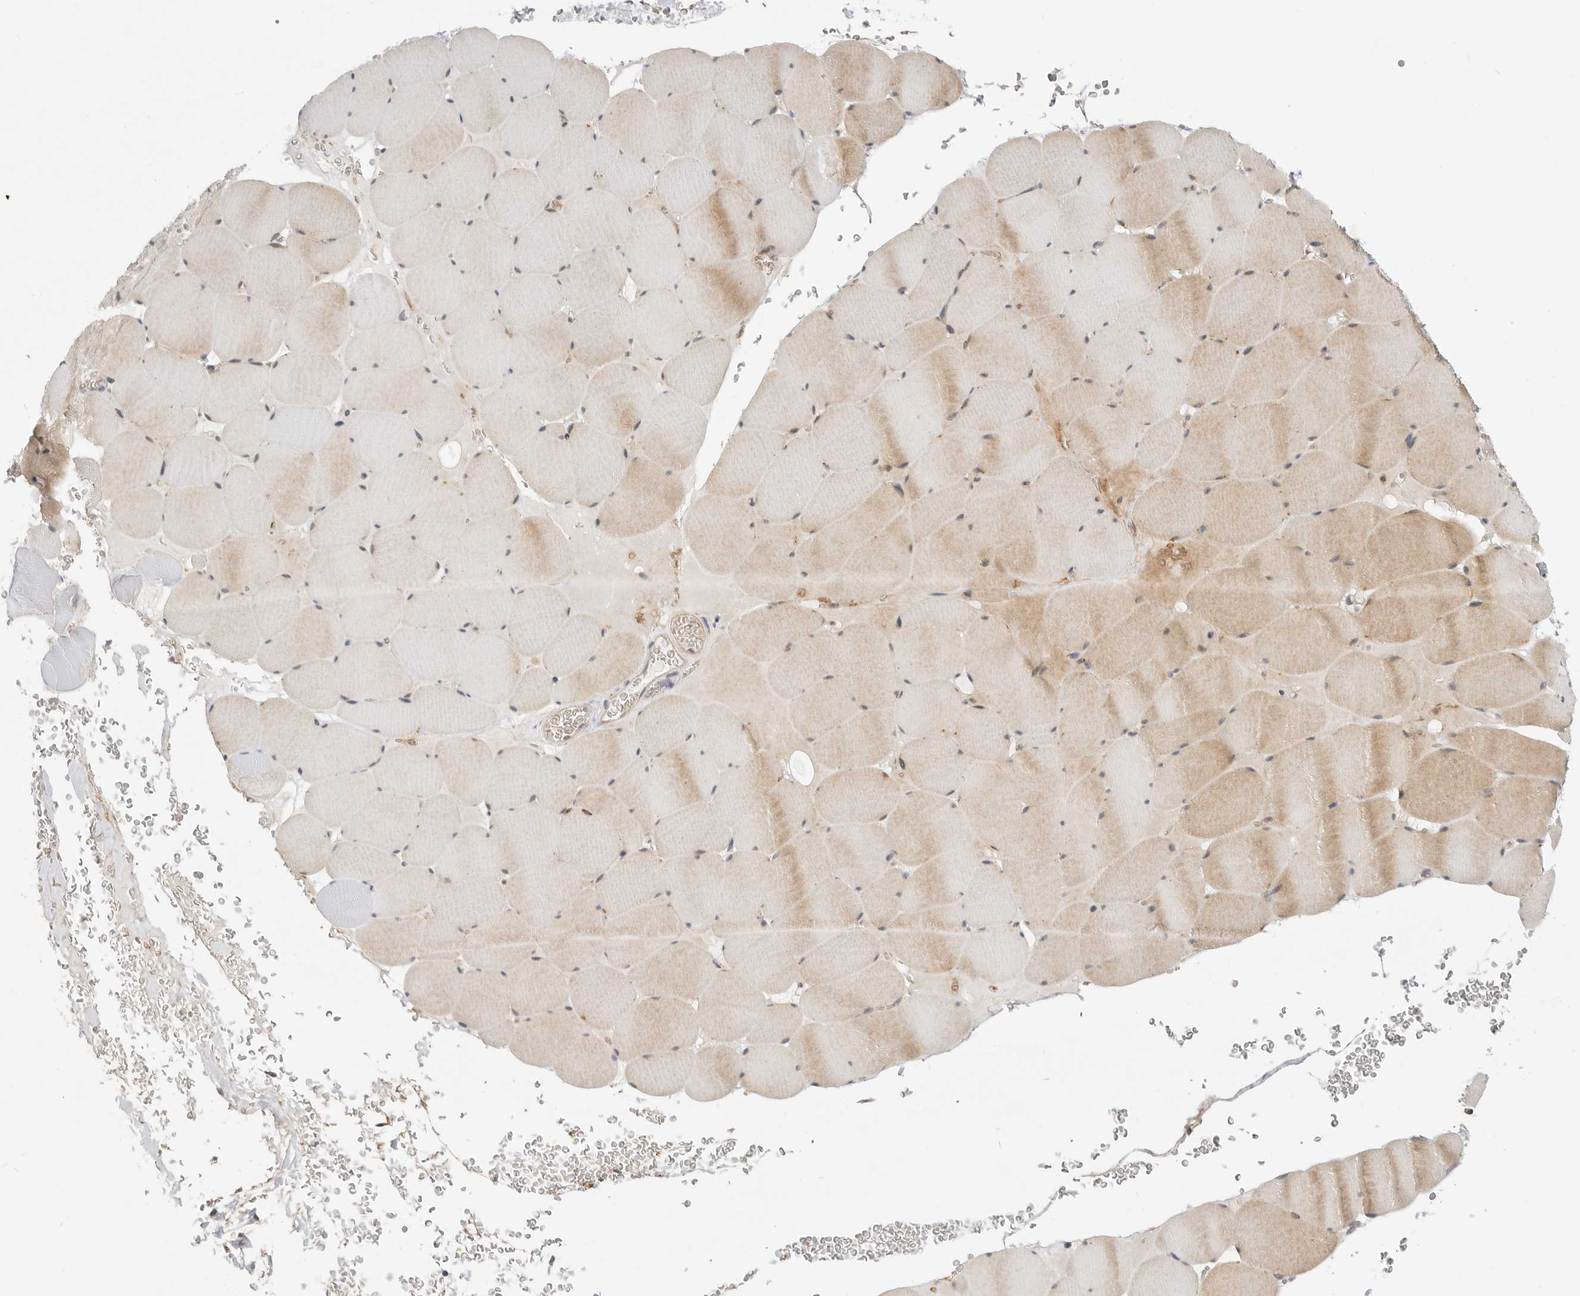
{"staining": {"intensity": "moderate", "quantity": "25%-75%", "location": "cytoplasmic/membranous"}, "tissue": "skeletal muscle", "cell_type": "Myocytes", "image_type": "normal", "snomed": [{"axis": "morphology", "description": "Normal tissue, NOS"}, {"axis": "topography", "description": "Skeletal muscle"}], "caption": "Immunohistochemical staining of normal human skeletal muscle shows moderate cytoplasmic/membranous protein staining in approximately 25%-75% of myocytes. The protein of interest is shown in brown color, while the nuclei are stained blue.", "gene": "CSNK1G3", "patient": {"sex": "male", "age": 62}}